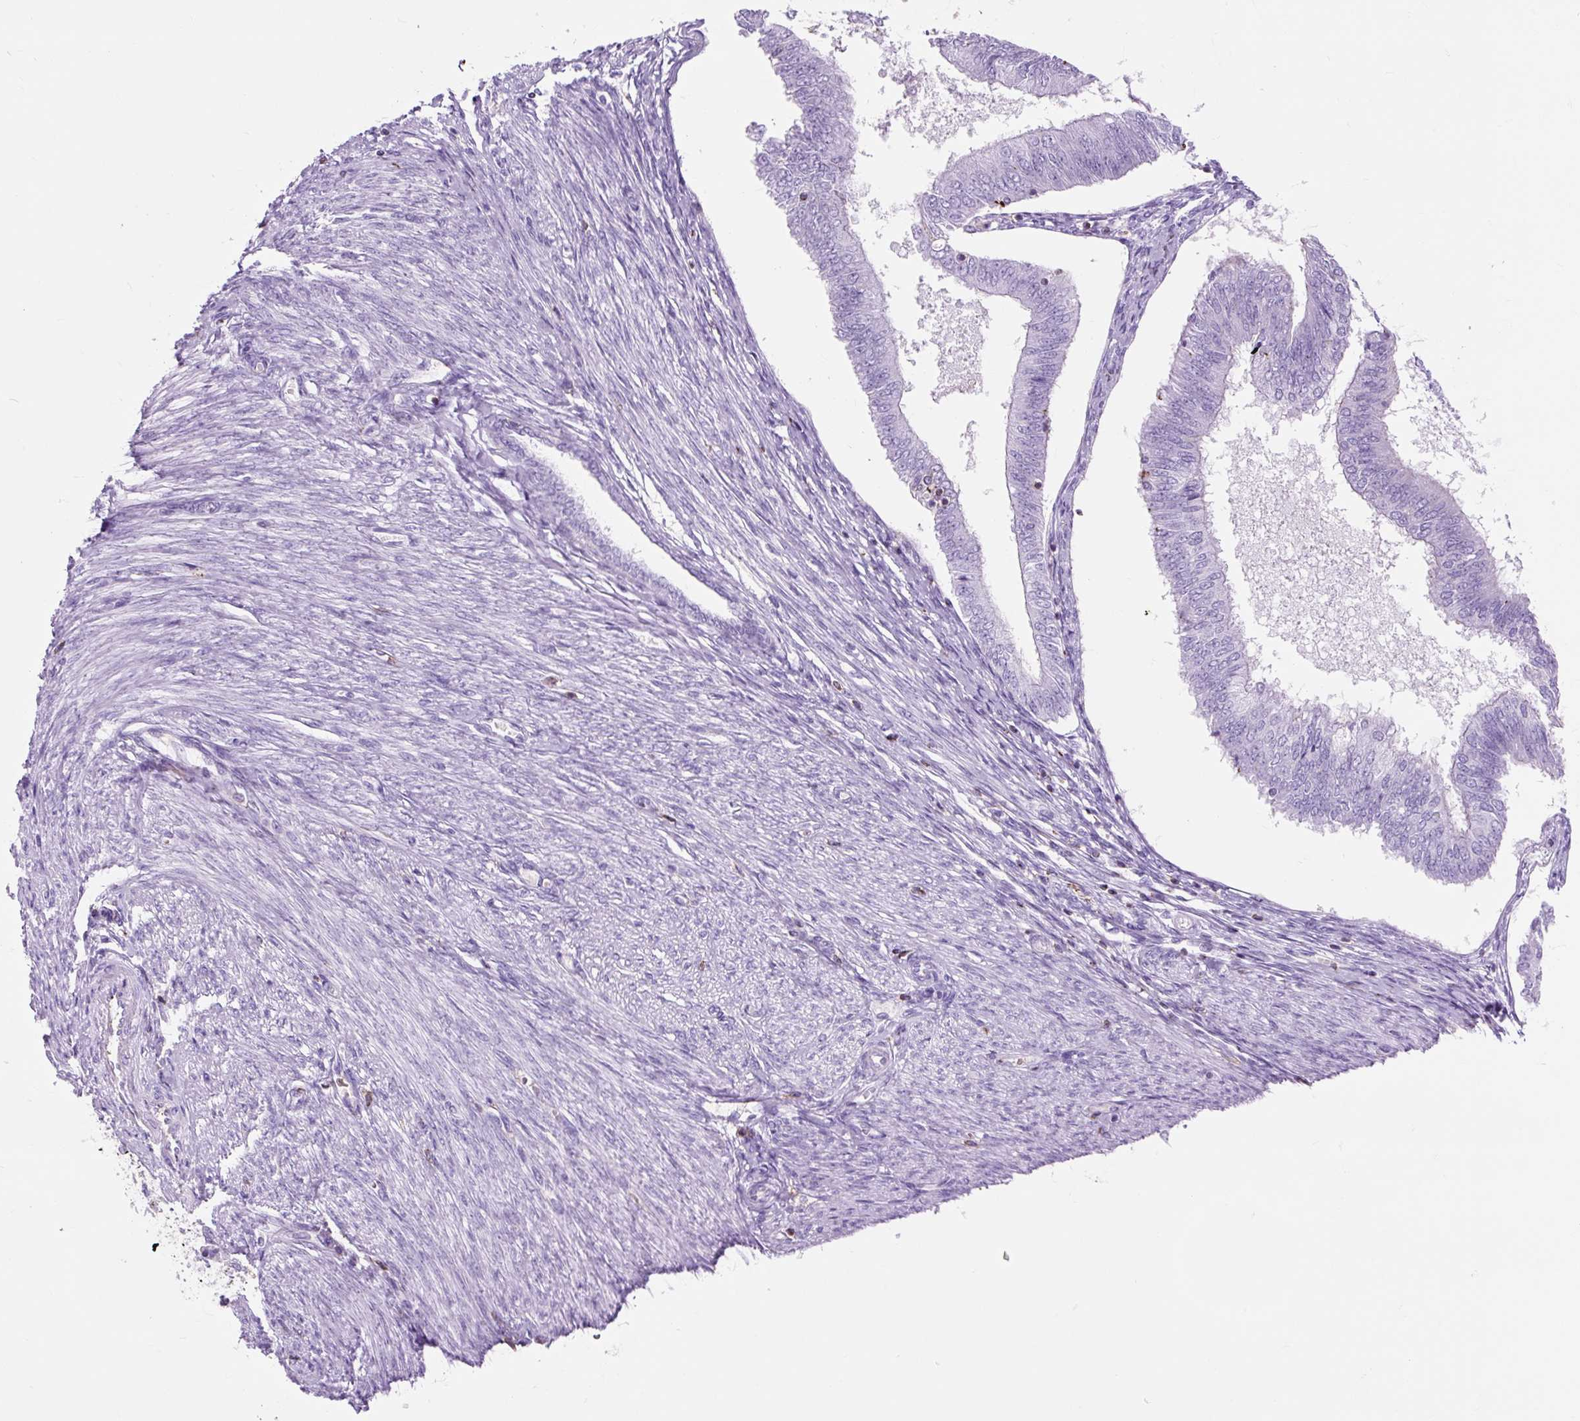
{"staining": {"intensity": "negative", "quantity": "none", "location": "none"}, "tissue": "endometrial cancer", "cell_type": "Tumor cells", "image_type": "cancer", "snomed": [{"axis": "morphology", "description": "Adenocarcinoma, NOS"}, {"axis": "topography", "description": "Endometrium"}], "caption": "Immunohistochemistry (IHC) of human endometrial cancer (adenocarcinoma) demonstrates no staining in tumor cells. (DAB (3,3'-diaminobenzidine) immunohistochemistry (IHC) visualized using brightfield microscopy, high magnification).", "gene": "OR10A7", "patient": {"sex": "female", "age": 58}}